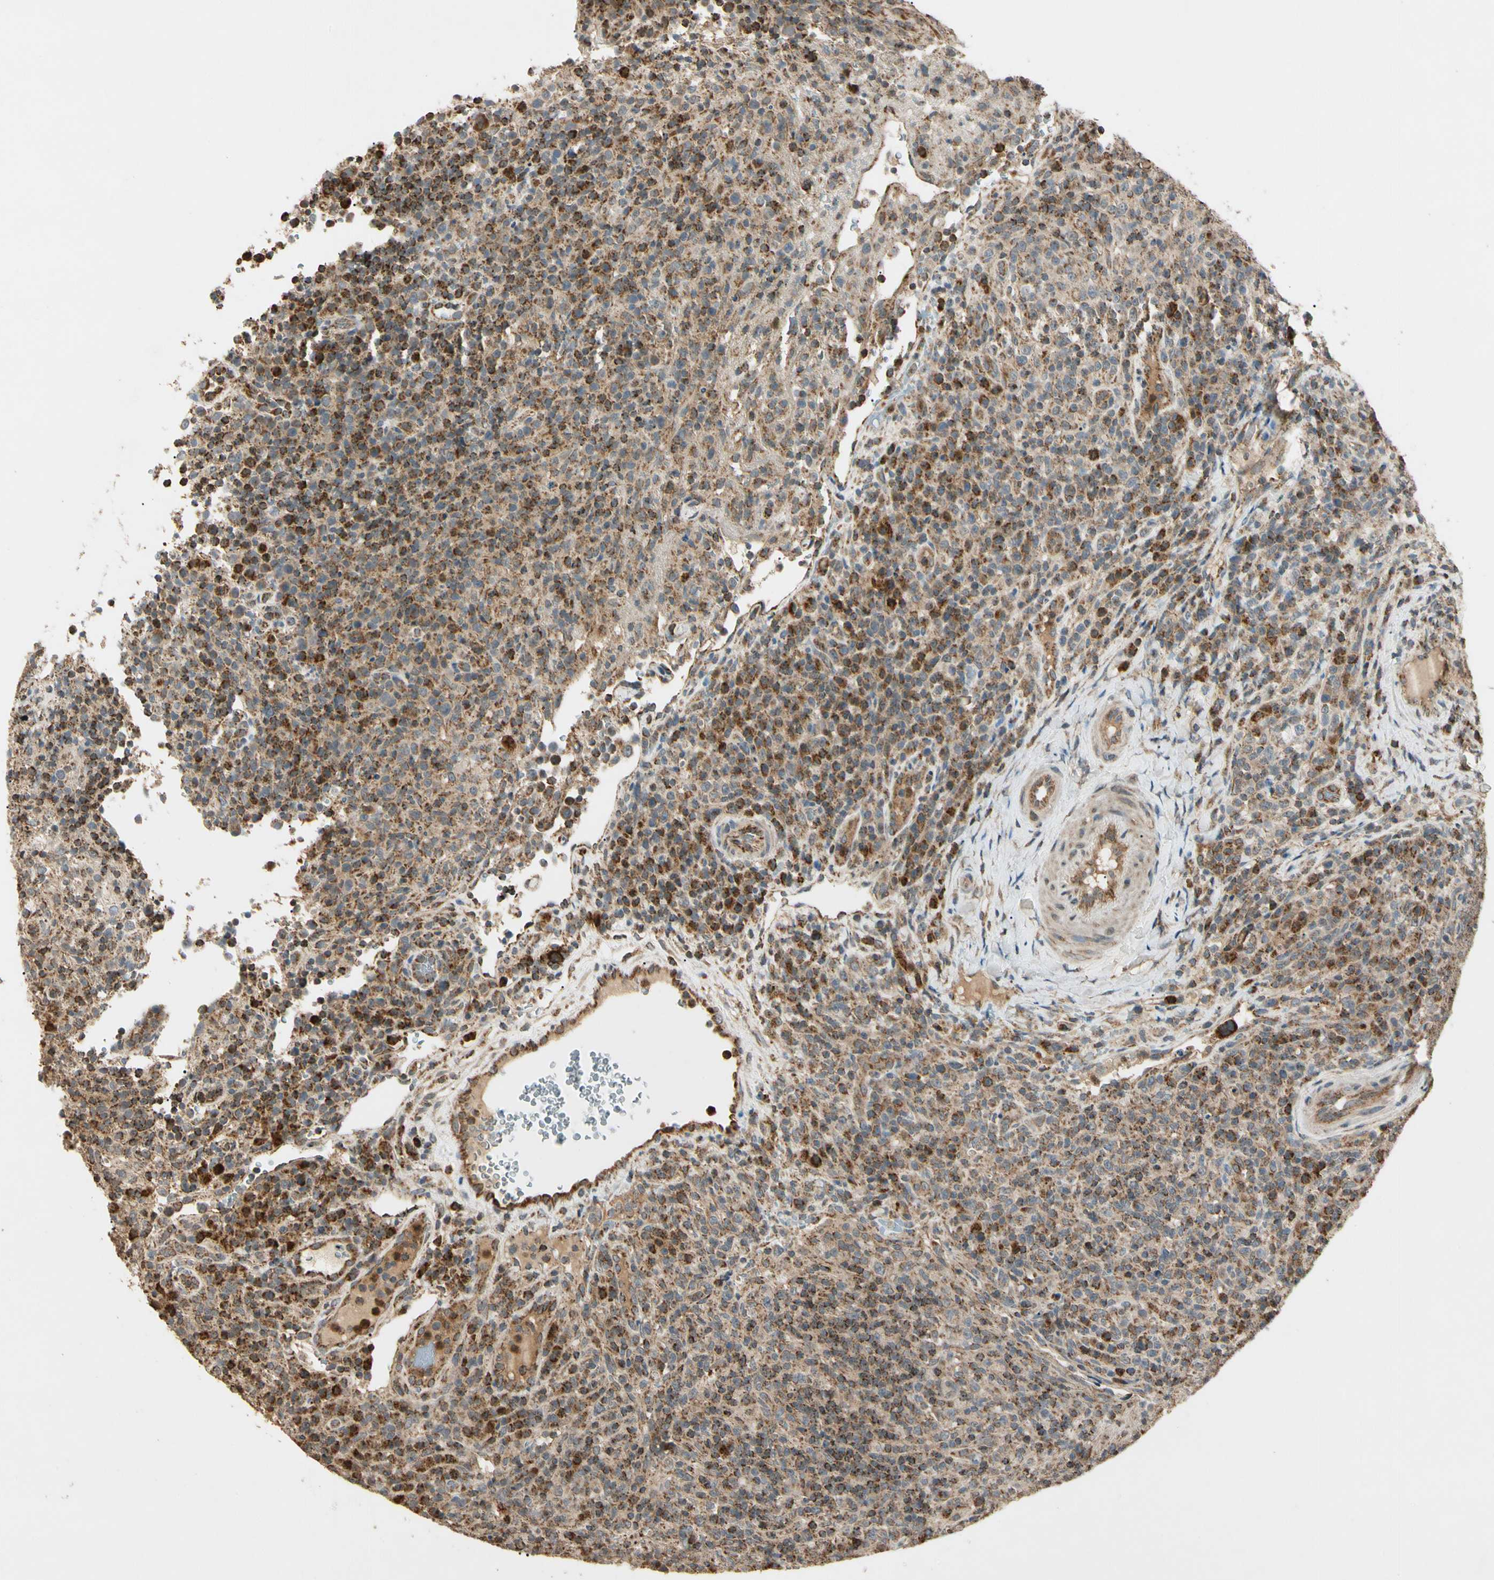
{"staining": {"intensity": "moderate", "quantity": ">75%", "location": "cytoplasmic/membranous"}, "tissue": "lymphoma", "cell_type": "Tumor cells", "image_type": "cancer", "snomed": [{"axis": "morphology", "description": "Malignant lymphoma, non-Hodgkin's type, High grade"}, {"axis": "topography", "description": "Lymph node"}], "caption": "Lymphoma tissue displays moderate cytoplasmic/membranous staining in approximately >75% of tumor cells", "gene": "PRDX5", "patient": {"sex": "female", "age": 76}}